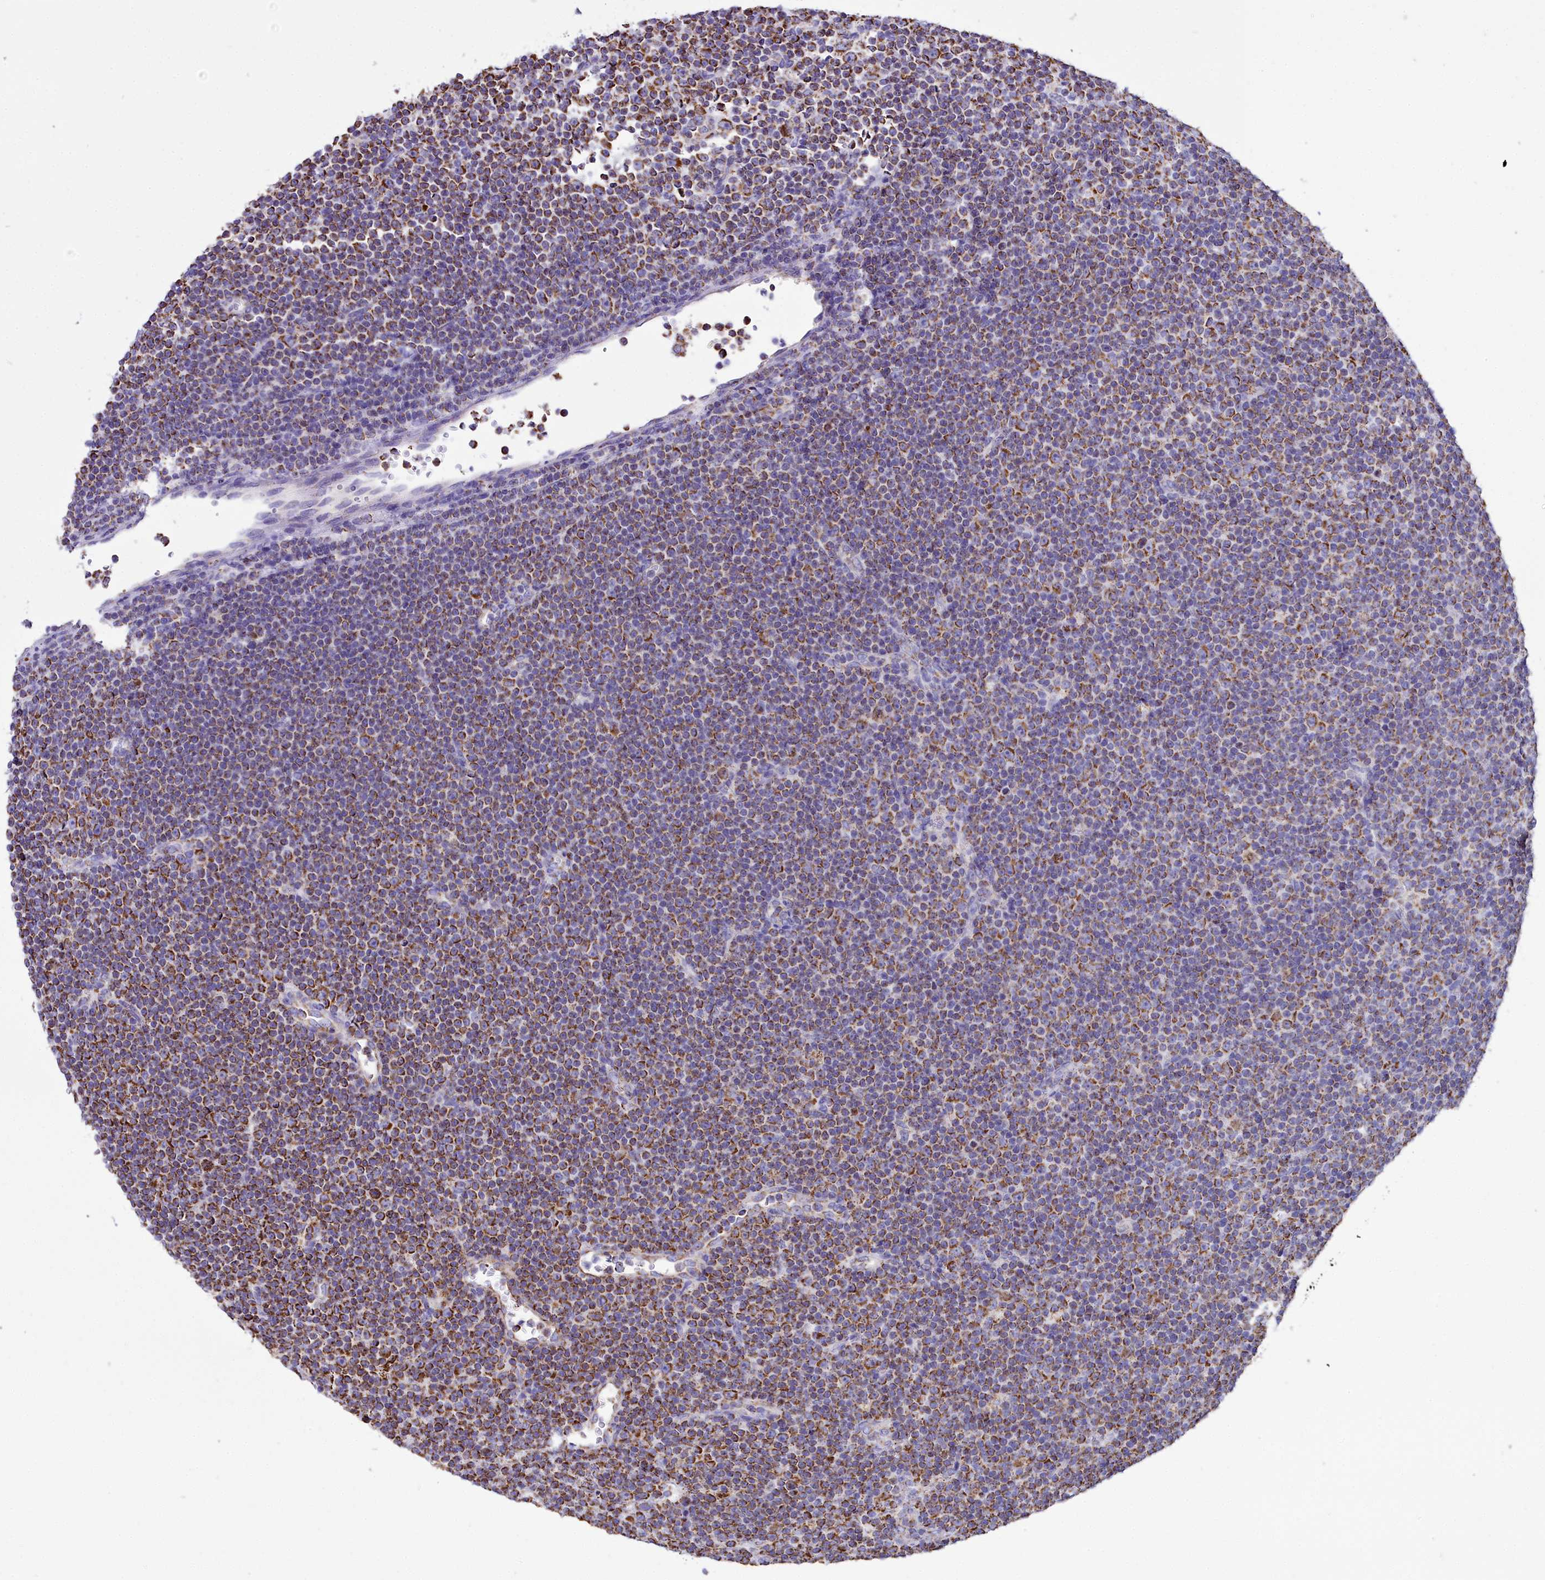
{"staining": {"intensity": "moderate", "quantity": ">75%", "location": "cytoplasmic/membranous"}, "tissue": "lymphoma", "cell_type": "Tumor cells", "image_type": "cancer", "snomed": [{"axis": "morphology", "description": "Malignant lymphoma, non-Hodgkin's type, Low grade"}, {"axis": "topography", "description": "Lymph node"}], "caption": "Immunohistochemistry (DAB) staining of human malignant lymphoma, non-Hodgkin's type (low-grade) demonstrates moderate cytoplasmic/membranous protein positivity in approximately >75% of tumor cells. The protein of interest is stained brown, and the nuclei are stained in blue (DAB (3,3'-diaminobenzidine) IHC with brightfield microscopy, high magnification).", "gene": "WDFY3", "patient": {"sex": "female", "age": 67}}